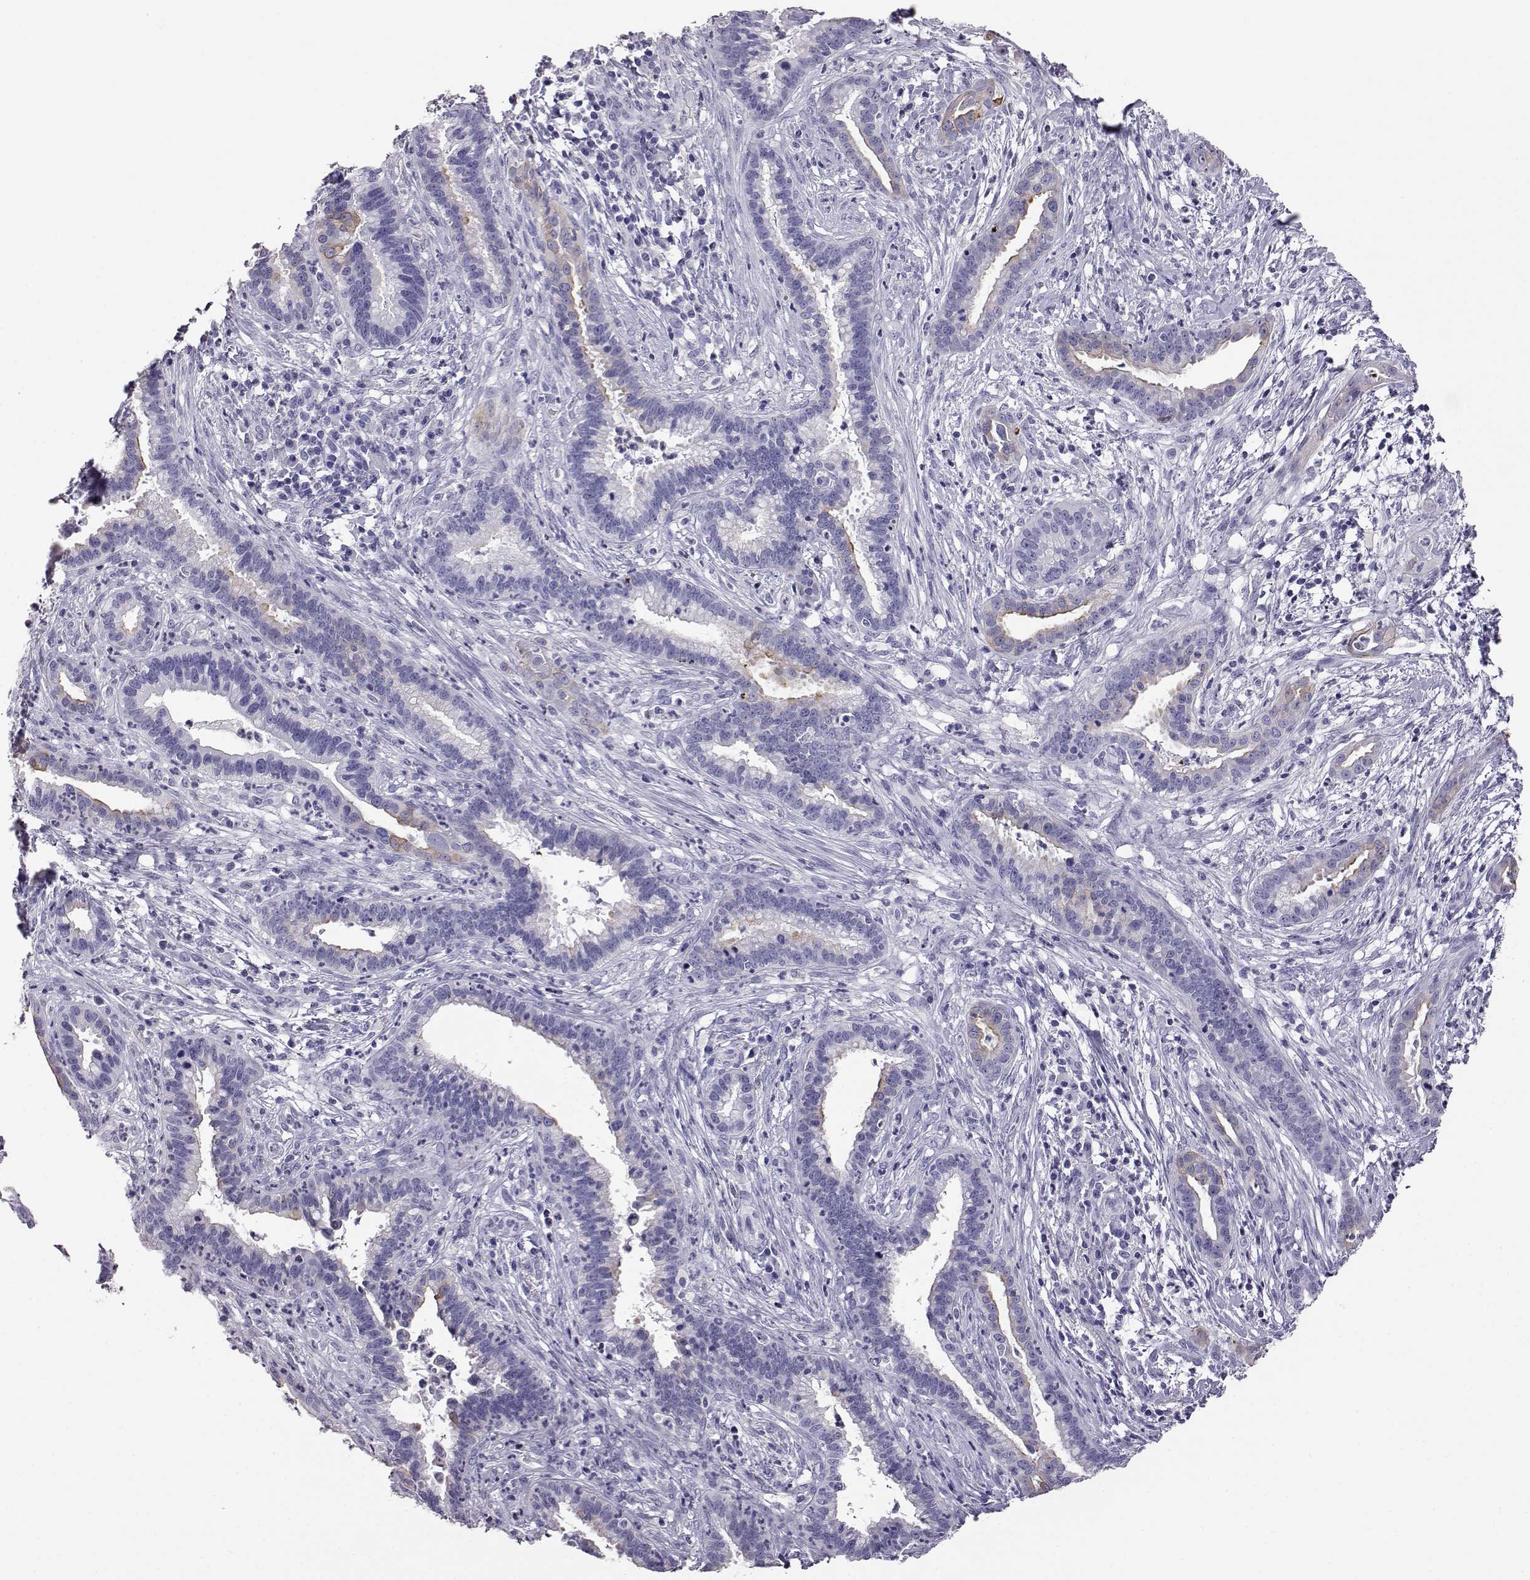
{"staining": {"intensity": "negative", "quantity": "none", "location": "none"}, "tissue": "cervical cancer", "cell_type": "Tumor cells", "image_type": "cancer", "snomed": [{"axis": "morphology", "description": "Adenocarcinoma, NOS"}, {"axis": "topography", "description": "Cervix"}], "caption": "DAB (3,3'-diaminobenzidine) immunohistochemical staining of human adenocarcinoma (cervical) exhibits no significant staining in tumor cells.", "gene": "AKR1B1", "patient": {"sex": "female", "age": 45}}